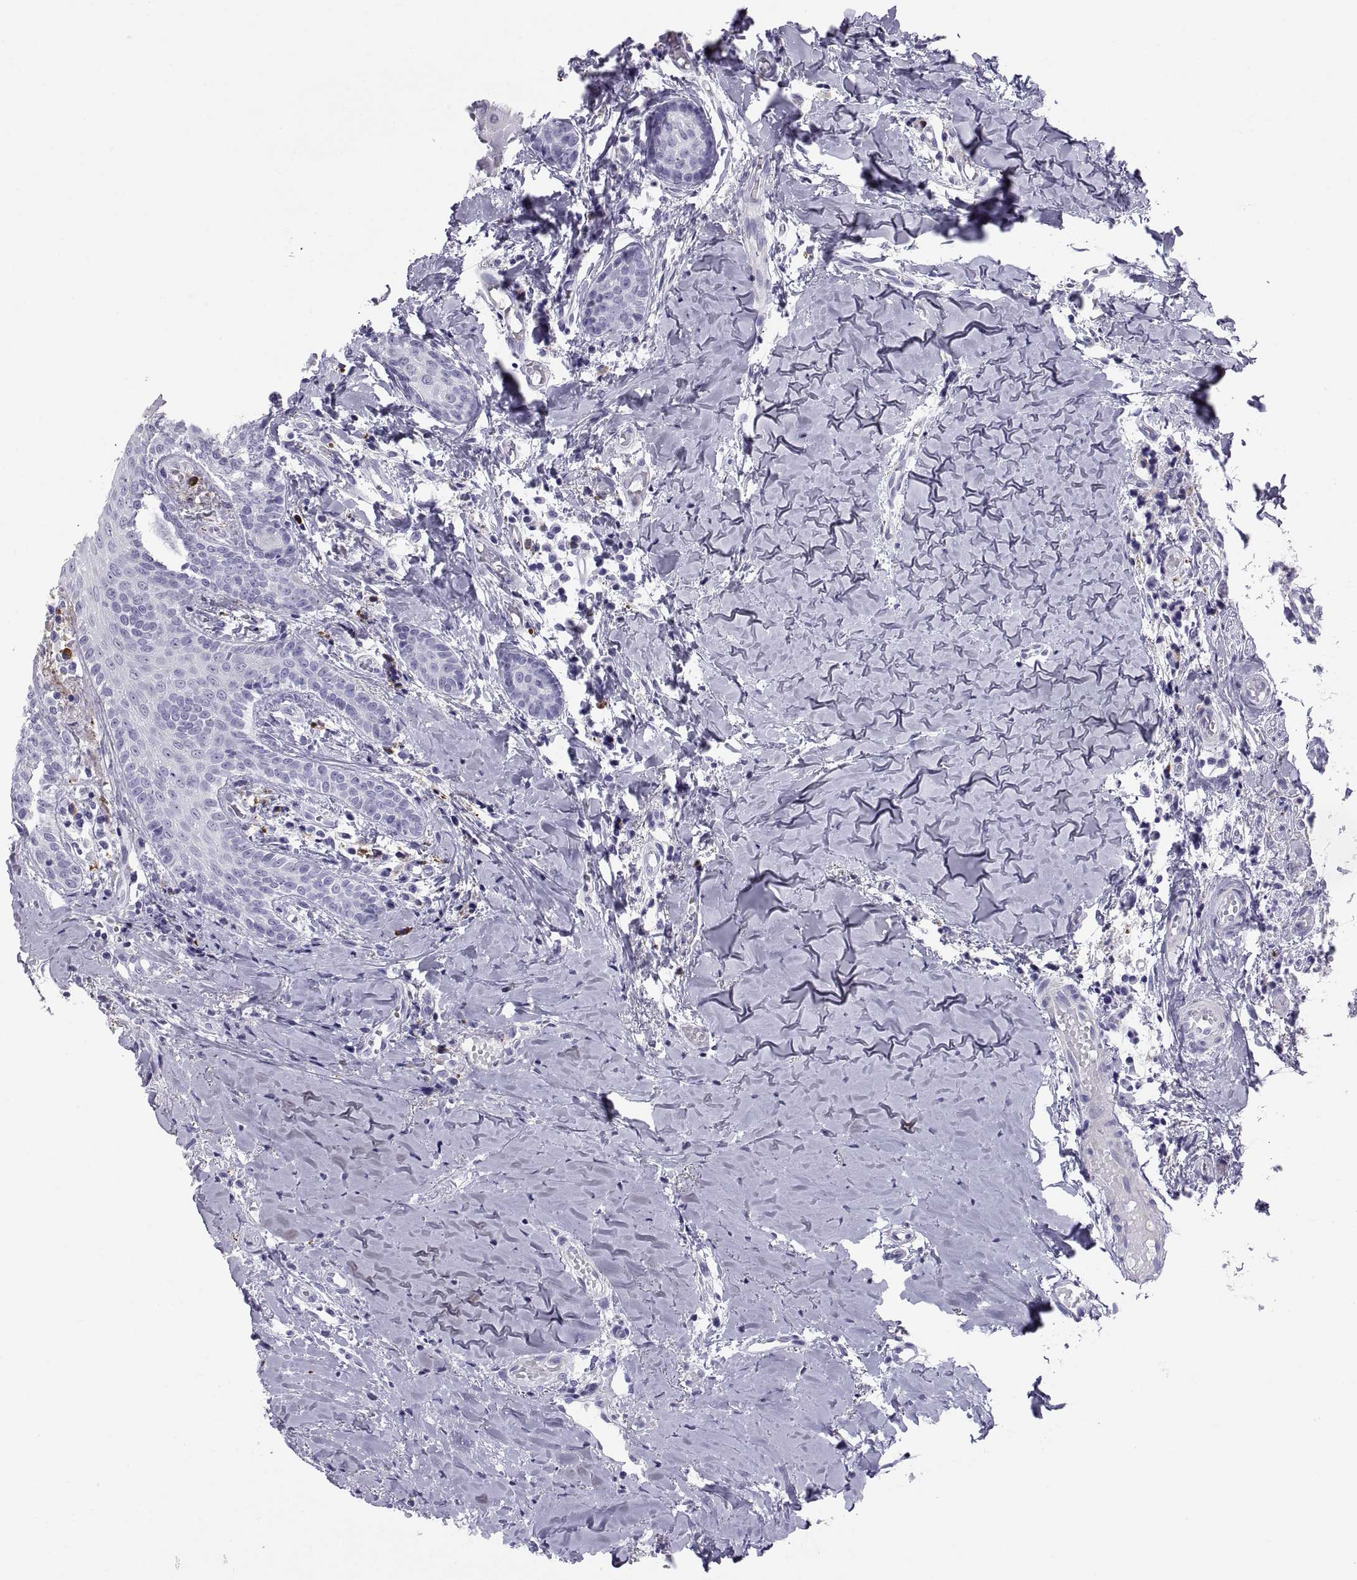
{"staining": {"intensity": "negative", "quantity": "none", "location": "none"}, "tissue": "head and neck cancer", "cell_type": "Tumor cells", "image_type": "cancer", "snomed": [{"axis": "morphology", "description": "Normal tissue, NOS"}, {"axis": "morphology", "description": "Squamous cell carcinoma, NOS"}, {"axis": "topography", "description": "Oral tissue"}, {"axis": "topography", "description": "Salivary gland"}, {"axis": "topography", "description": "Head-Neck"}], "caption": "IHC micrograph of human head and neck squamous cell carcinoma stained for a protein (brown), which demonstrates no staining in tumor cells.", "gene": "CT47A10", "patient": {"sex": "female", "age": 62}}